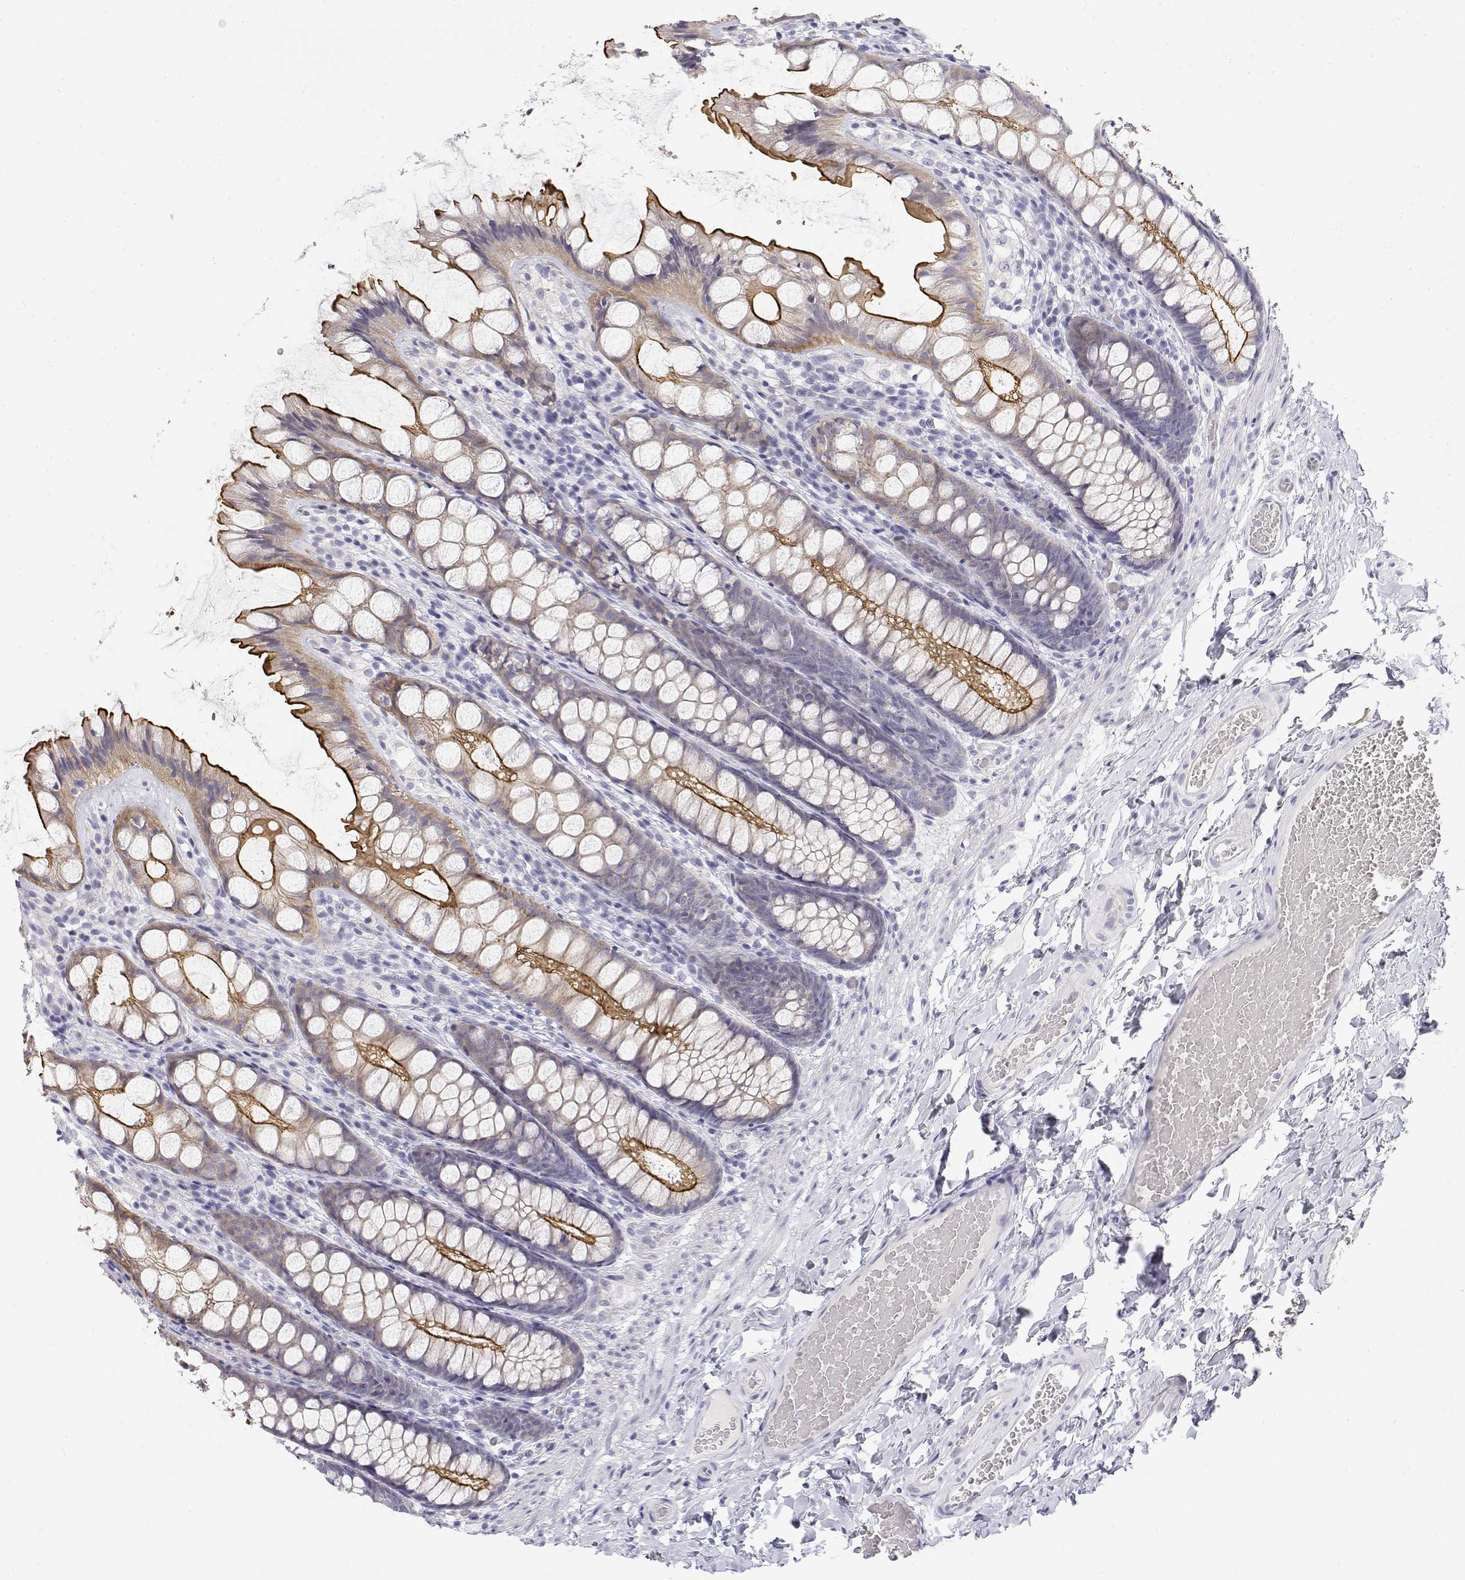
{"staining": {"intensity": "negative", "quantity": "none", "location": "none"}, "tissue": "colon", "cell_type": "Endothelial cells", "image_type": "normal", "snomed": [{"axis": "morphology", "description": "Normal tissue, NOS"}, {"axis": "topography", "description": "Colon"}], "caption": "Immunohistochemistry micrograph of unremarkable colon stained for a protein (brown), which exhibits no staining in endothelial cells. Brightfield microscopy of immunohistochemistry (IHC) stained with DAB (3,3'-diaminobenzidine) (brown) and hematoxylin (blue), captured at high magnification.", "gene": "MISP", "patient": {"sex": "male", "age": 47}}